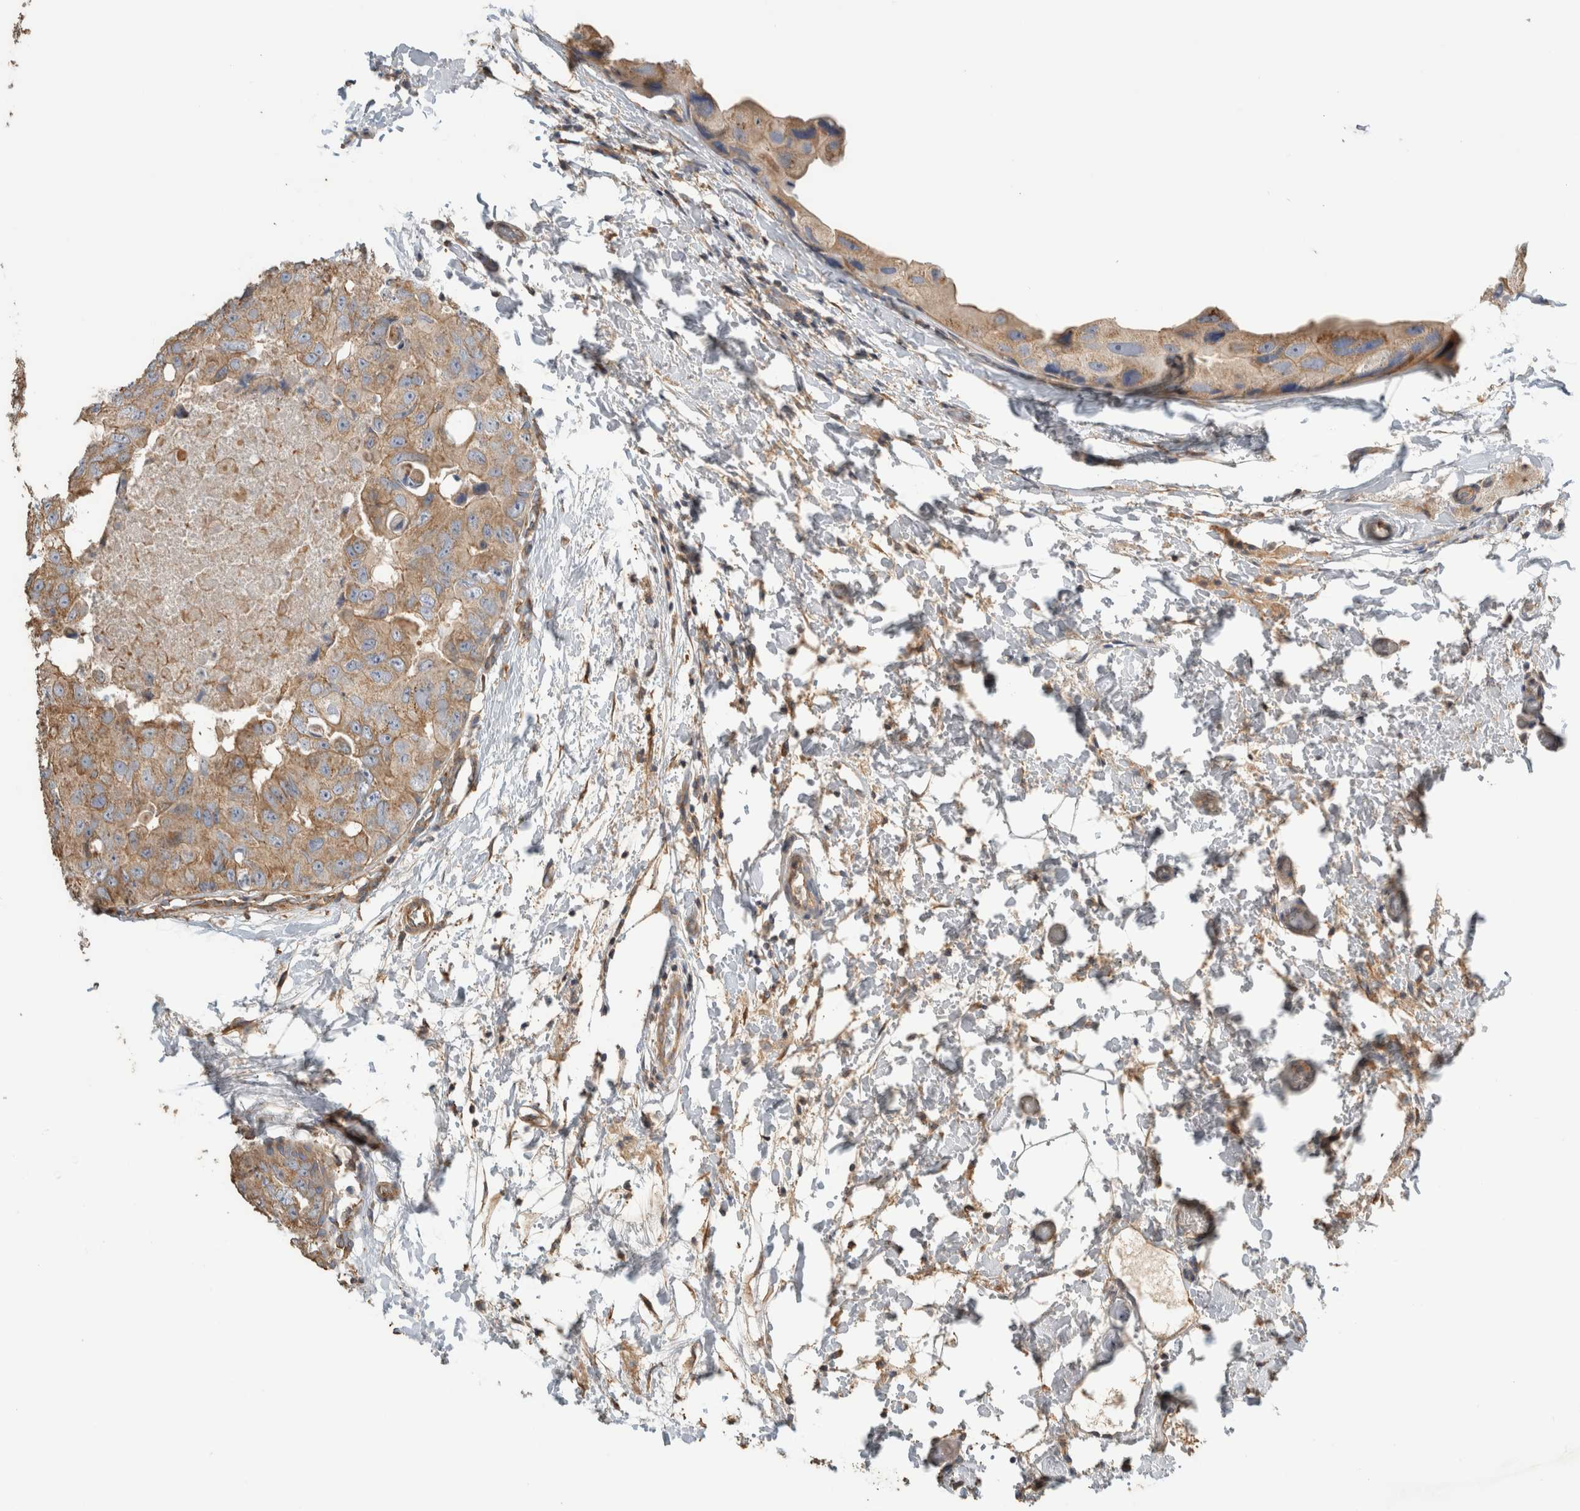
{"staining": {"intensity": "moderate", "quantity": ">75%", "location": "cytoplasmic/membranous"}, "tissue": "breast cancer", "cell_type": "Tumor cells", "image_type": "cancer", "snomed": [{"axis": "morphology", "description": "Duct carcinoma"}, {"axis": "topography", "description": "Breast"}], "caption": "DAB immunohistochemical staining of human breast cancer (infiltrating ductal carcinoma) exhibits moderate cytoplasmic/membranous protein staining in approximately >75% of tumor cells.", "gene": "EIF4G3", "patient": {"sex": "female", "age": 62}}